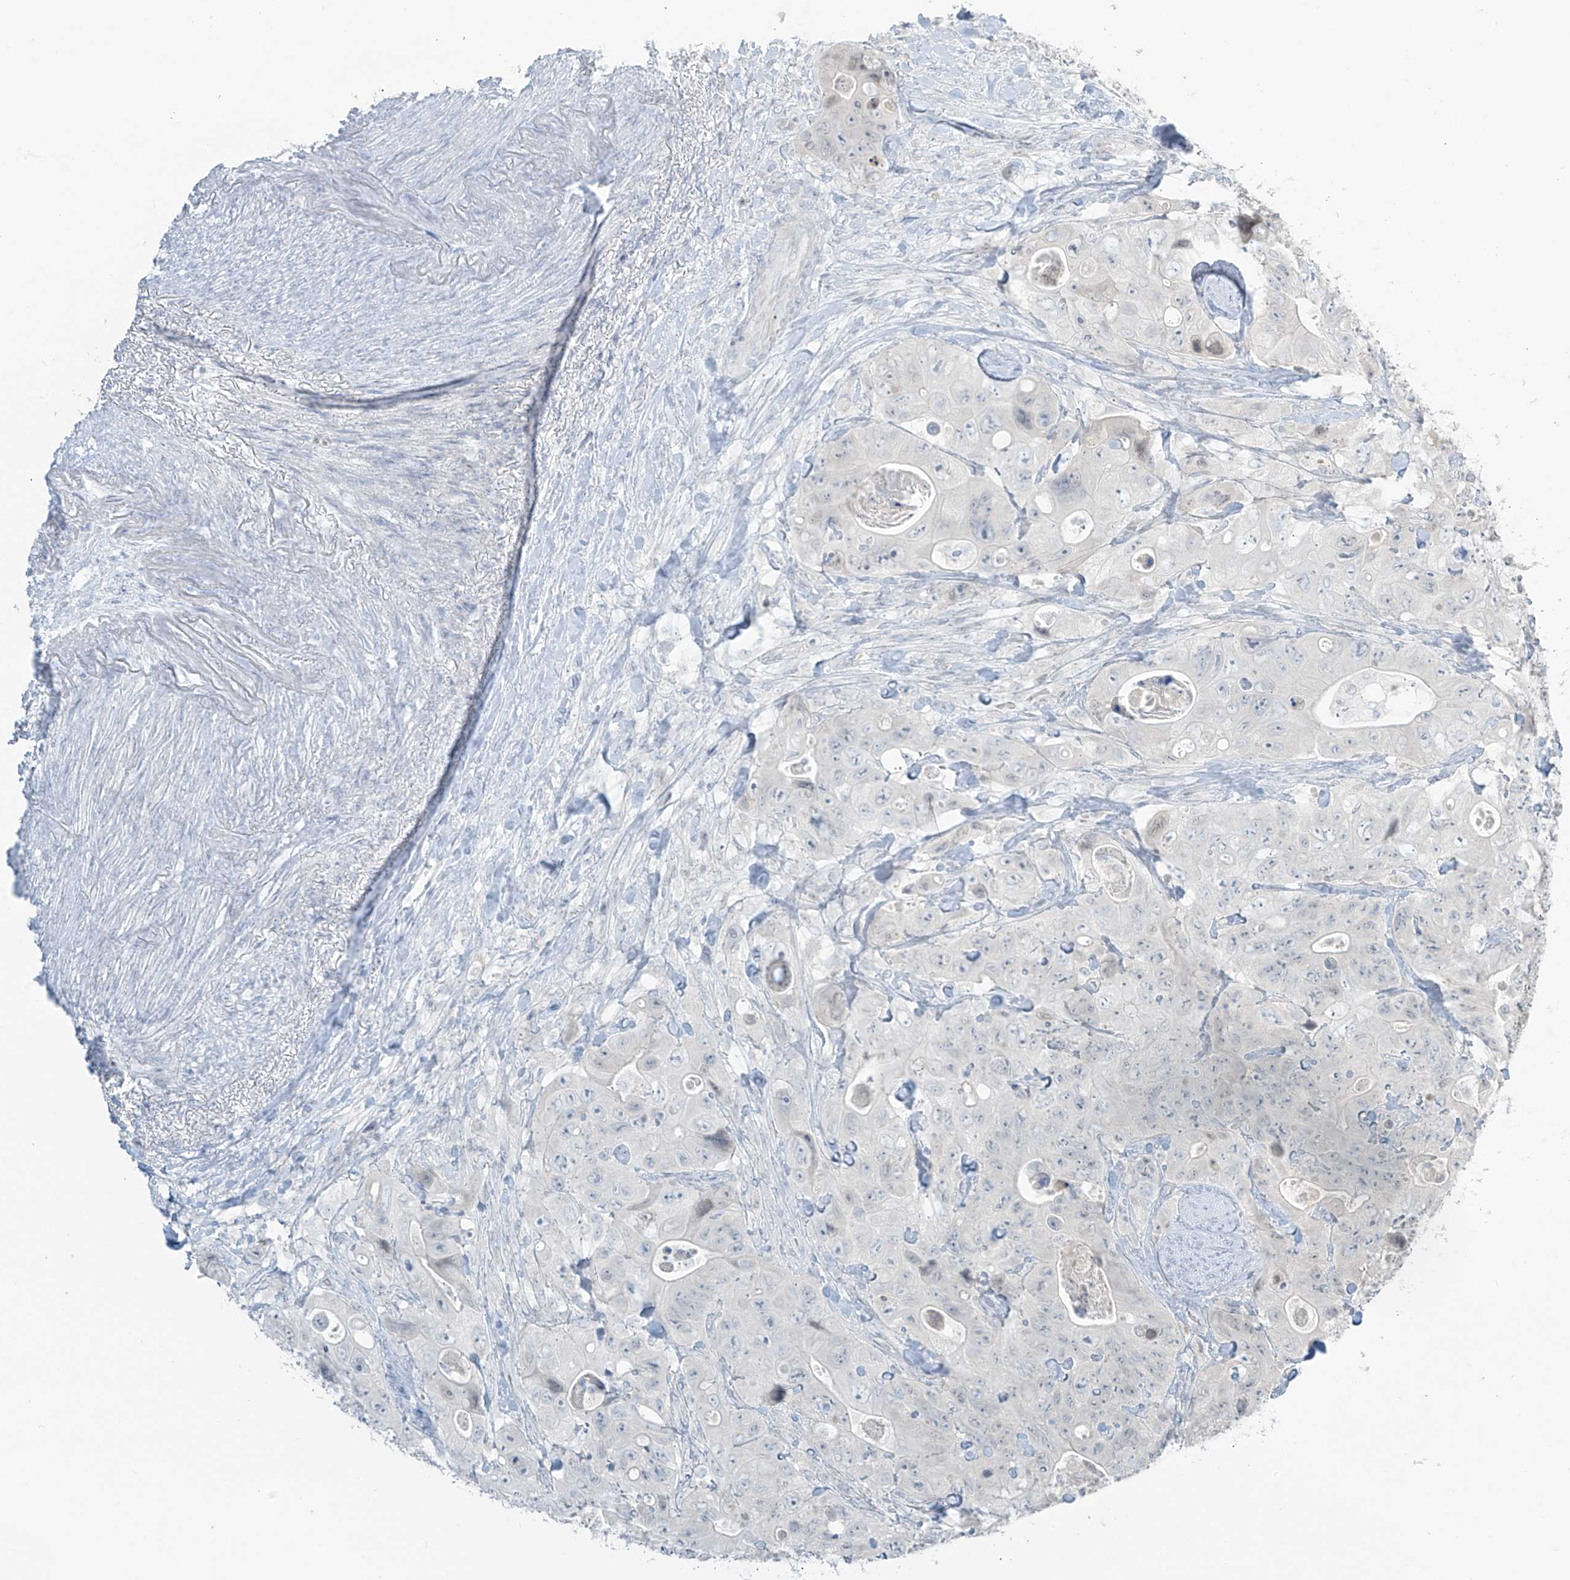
{"staining": {"intensity": "negative", "quantity": "none", "location": "none"}, "tissue": "colorectal cancer", "cell_type": "Tumor cells", "image_type": "cancer", "snomed": [{"axis": "morphology", "description": "Adenocarcinoma, NOS"}, {"axis": "topography", "description": "Colon"}], "caption": "Image shows no significant protein staining in tumor cells of colorectal cancer (adenocarcinoma).", "gene": "PRDM6", "patient": {"sex": "female", "age": 46}}